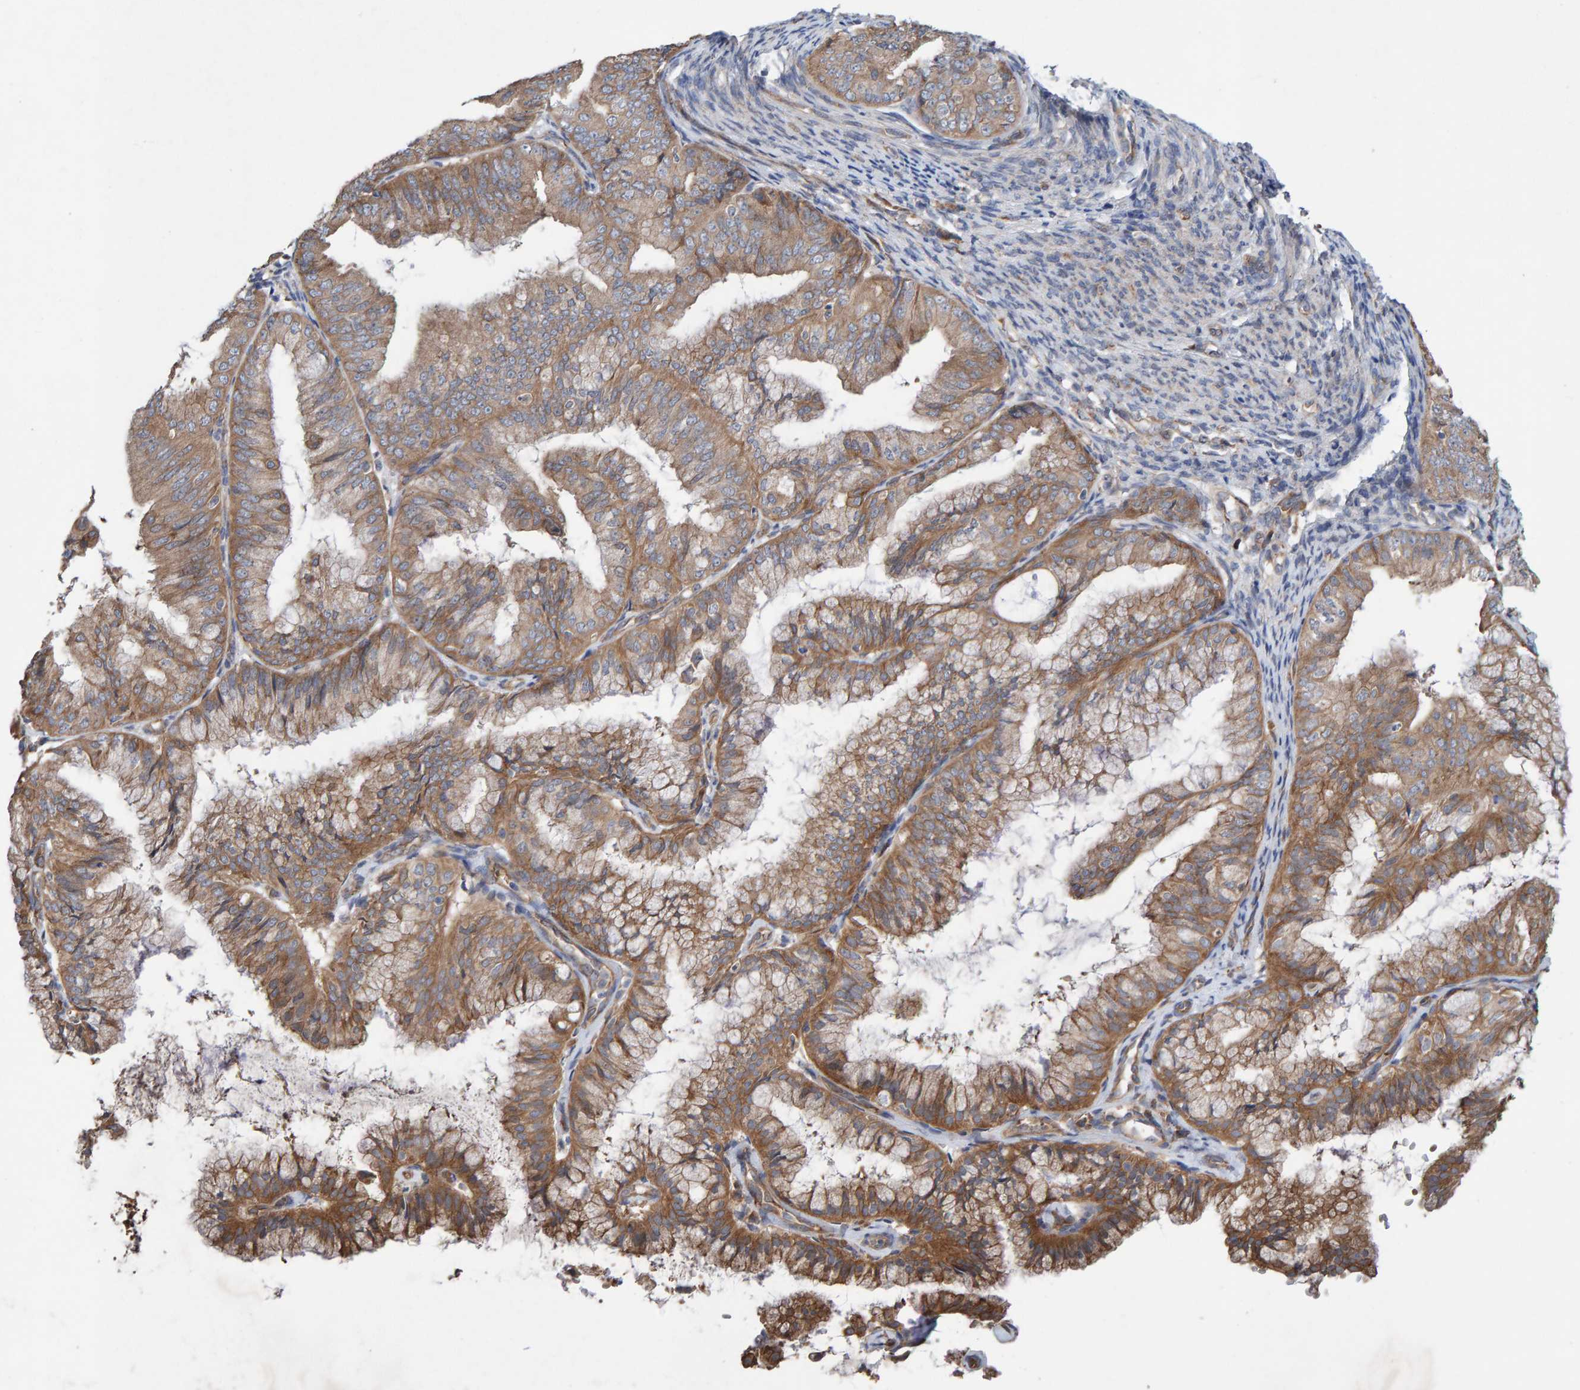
{"staining": {"intensity": "moderate", "quantity": ">75%", "location": "cytoplasmic/membranous"}, "tissue": "endometrial cancer", "cell_type": "Tumor cells", "image_type": "cancer", "snomed": [{"axis": "morphology", "description": "Adenocarcinoma, NOS"}, {"axis": "topography", "description": "Endometrium"}], "caption": "DAB immunohistochemical staining of endometrial cancer displays moderate cytoplasmic/membranous protein staining in approximately >75% of tumor cells. Nuclei are stained in blue.", "gene": "LRSAM1", "patient": {"sex": "female", "age": 63}}